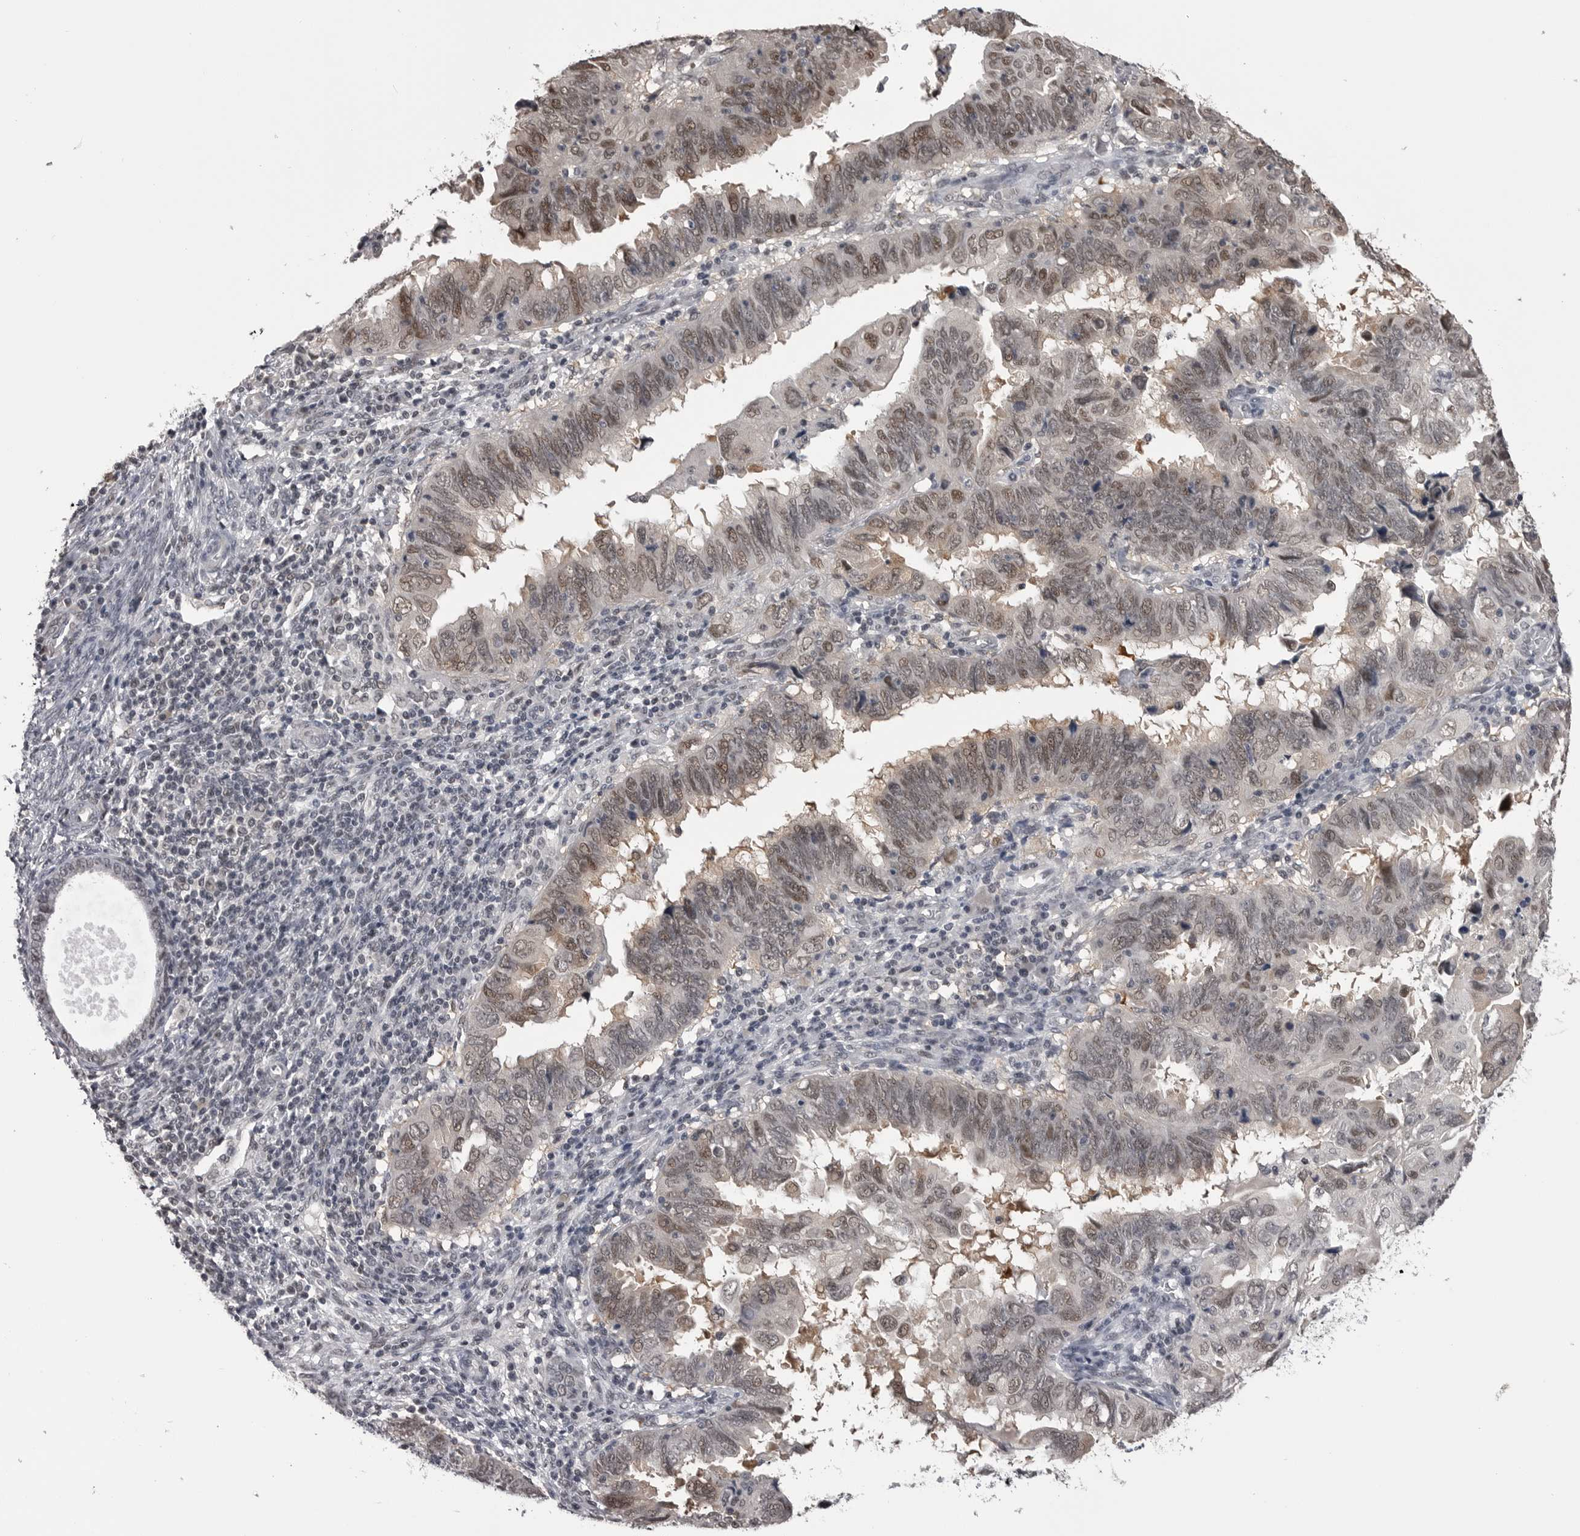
{"staining": {"intensity": "weak", "quantity": ">75%", "location": "nuclear"}, "tissue": "endometrial cancer", "cell_type": "Tumor cells", "image_type": "cancer", "snomed": [{"axis": "morphology", "description": "Adenocarcinoma, NOS"}, {"axis": "topography", "description": "Uterus"}], "caption": "Adenocarcinoma (endometrial) tissue displays weak nuclear expression in approximately >75% of tumor cells, visualized by immunohistochemistry.", "gene": "DLG2", "patient": {"sex": "female", "age": 77}}